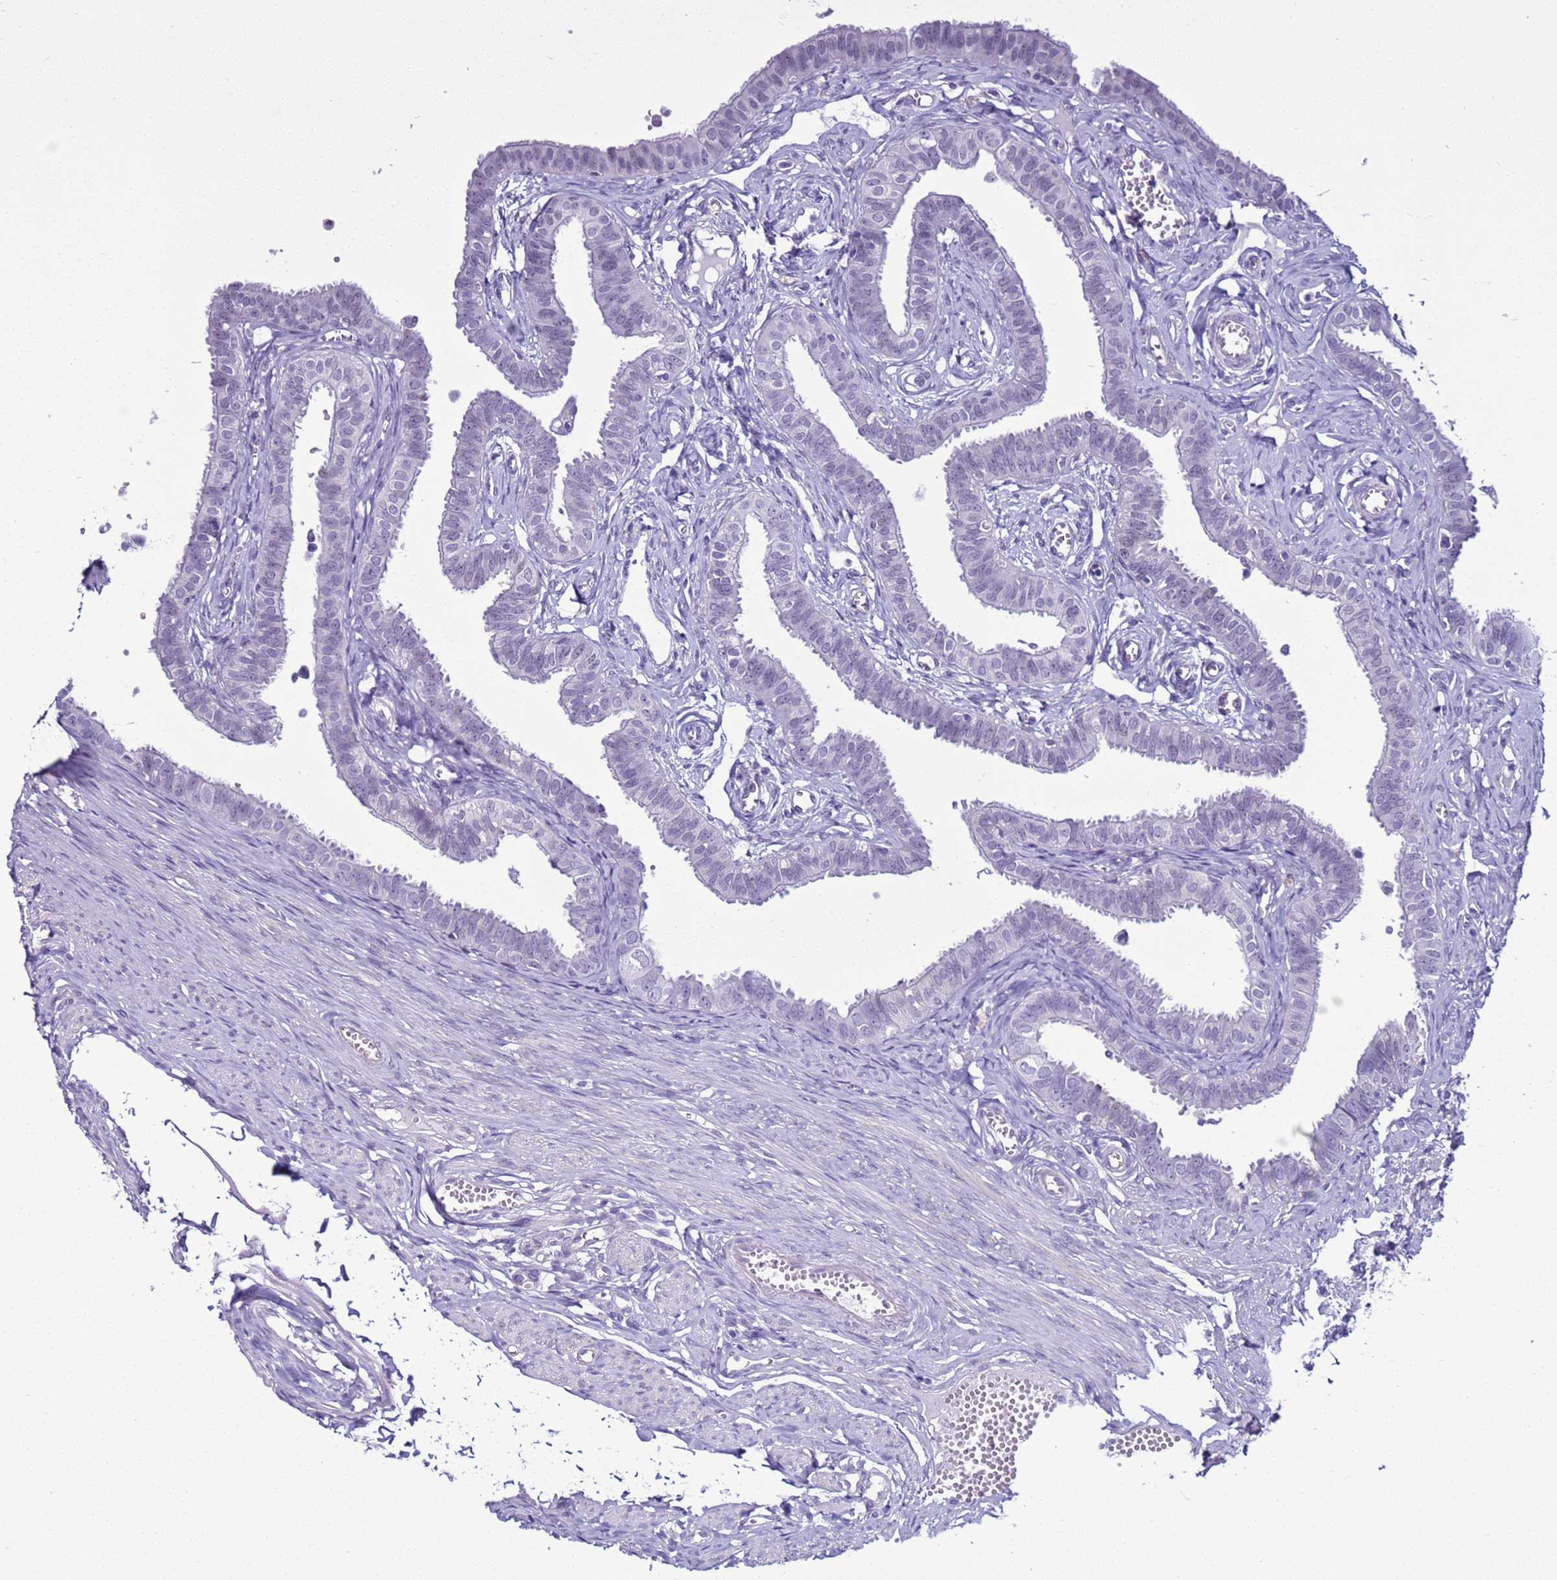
{"staining": {"intensity": "weak", "quantity": "<25%", "location": "nuclear"}, "tissue": "fallopian tube", "cell_type": "Glandular cells", "image_type": "normal", "snomed": [{"axis": "morphology", "description": "Normal tissue, NOS"}, {"axis": "morphology", "description": "Carcinoma, NOS"}, {"axis": "topography", "description": "Fallopian tube"}, {"axis": "topography", "description": "Ovary"}], "caption": "The micrograph shows no significant staining in glandular cells of fallopian tube.", "gene": "LRRC10B", "patient": {"sex": "female", "age": 59}}